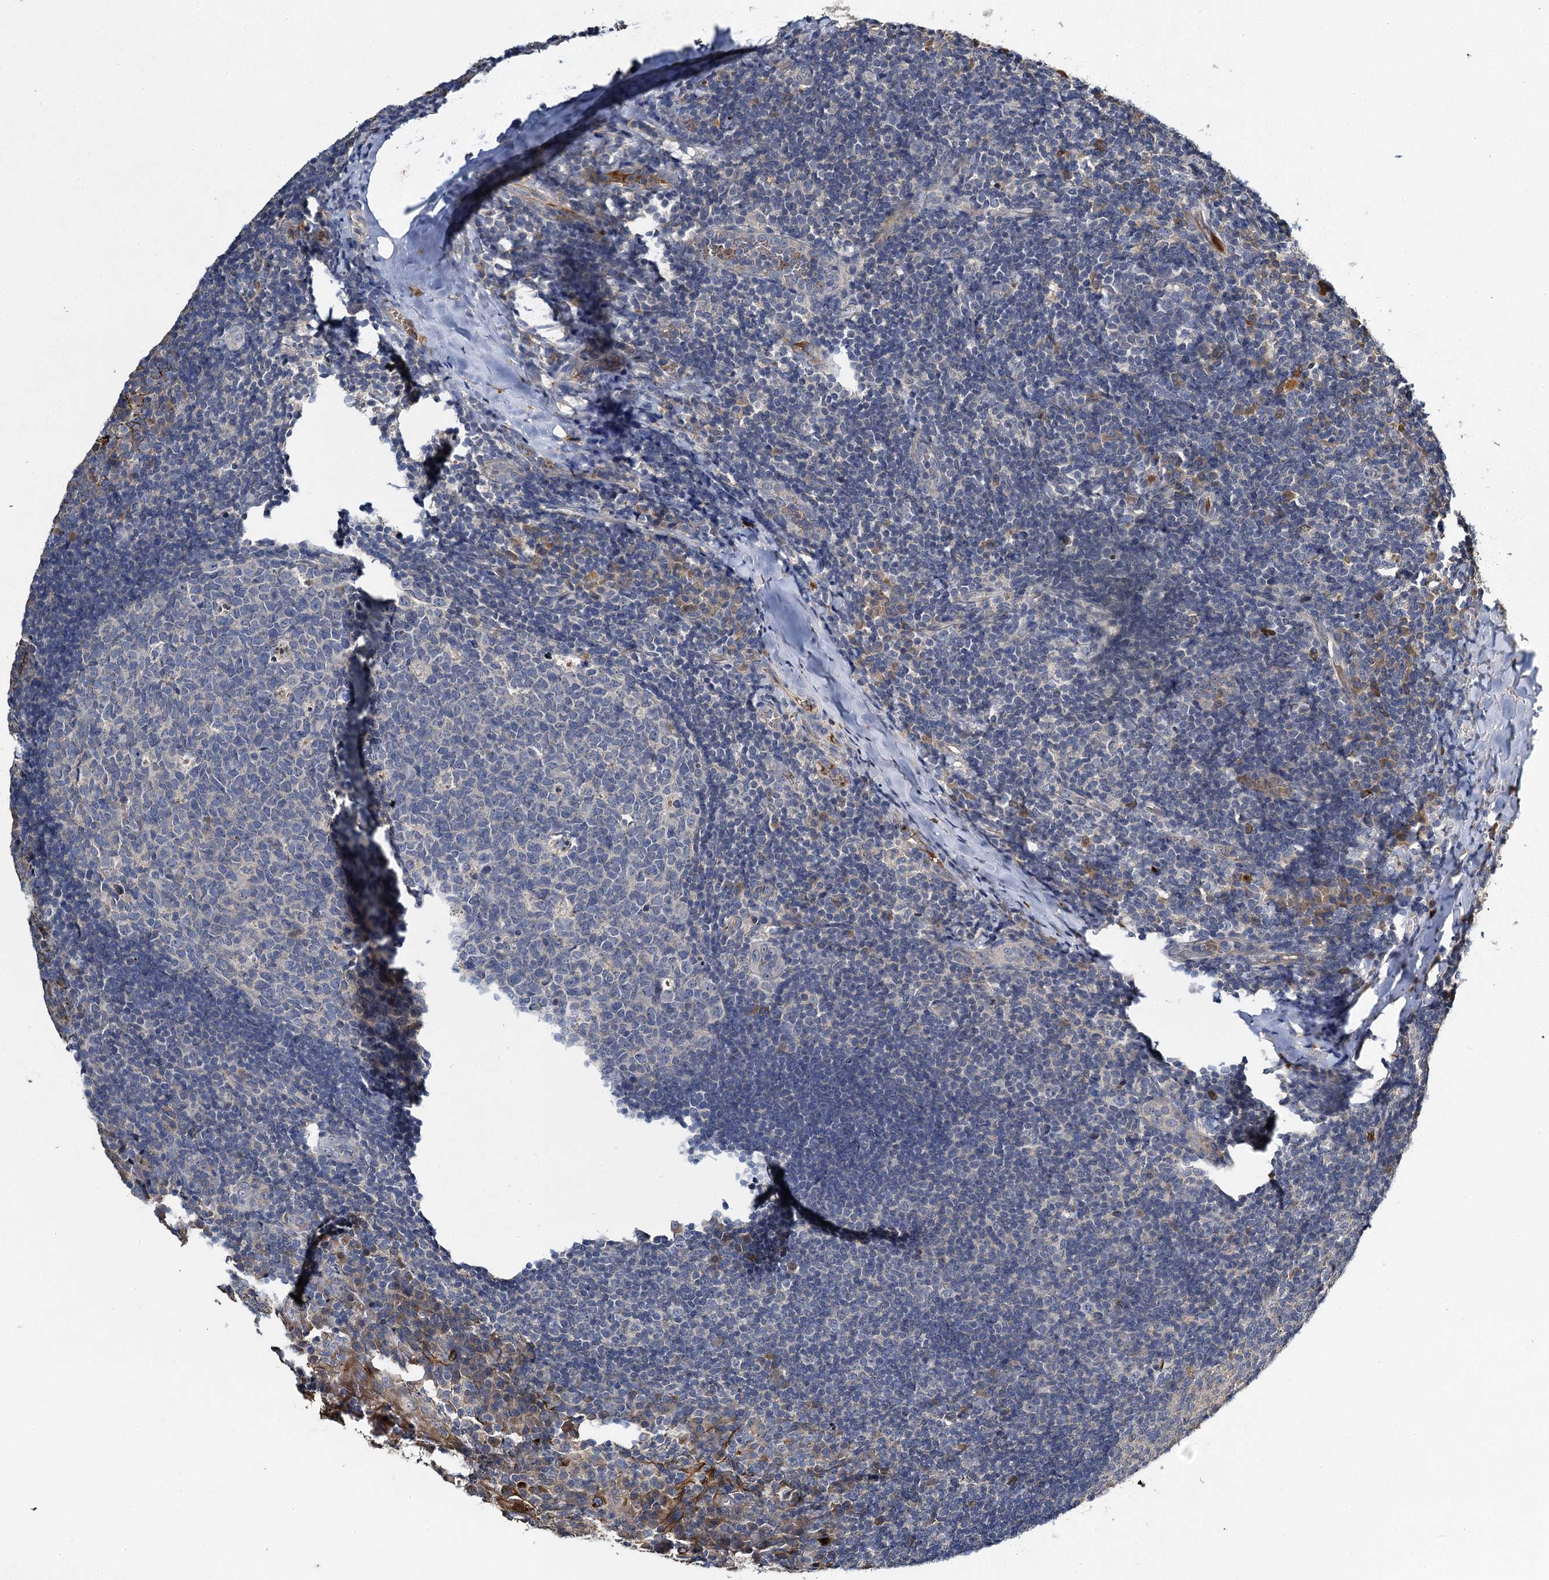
{"staining": {"intensity": "negative", "quantity": "none", "location": "none"}, "tissue": "tonsil", "cell_type": "Germinal center cells", "image_type": "normal", "snomed": [{"axis": "morphology", "description": "Normal tissue, NOS"}, {"axis": "topography", "description": "Tonsil"}], "caption": "Immunohistochemical staining of normal human tonsil exhibits no significant expression in germinal center cells. (IHC, brightfield microscopy, high magnification).", "gene": "SLC11A2", "patient": {"sex": "male", "age": 17}}